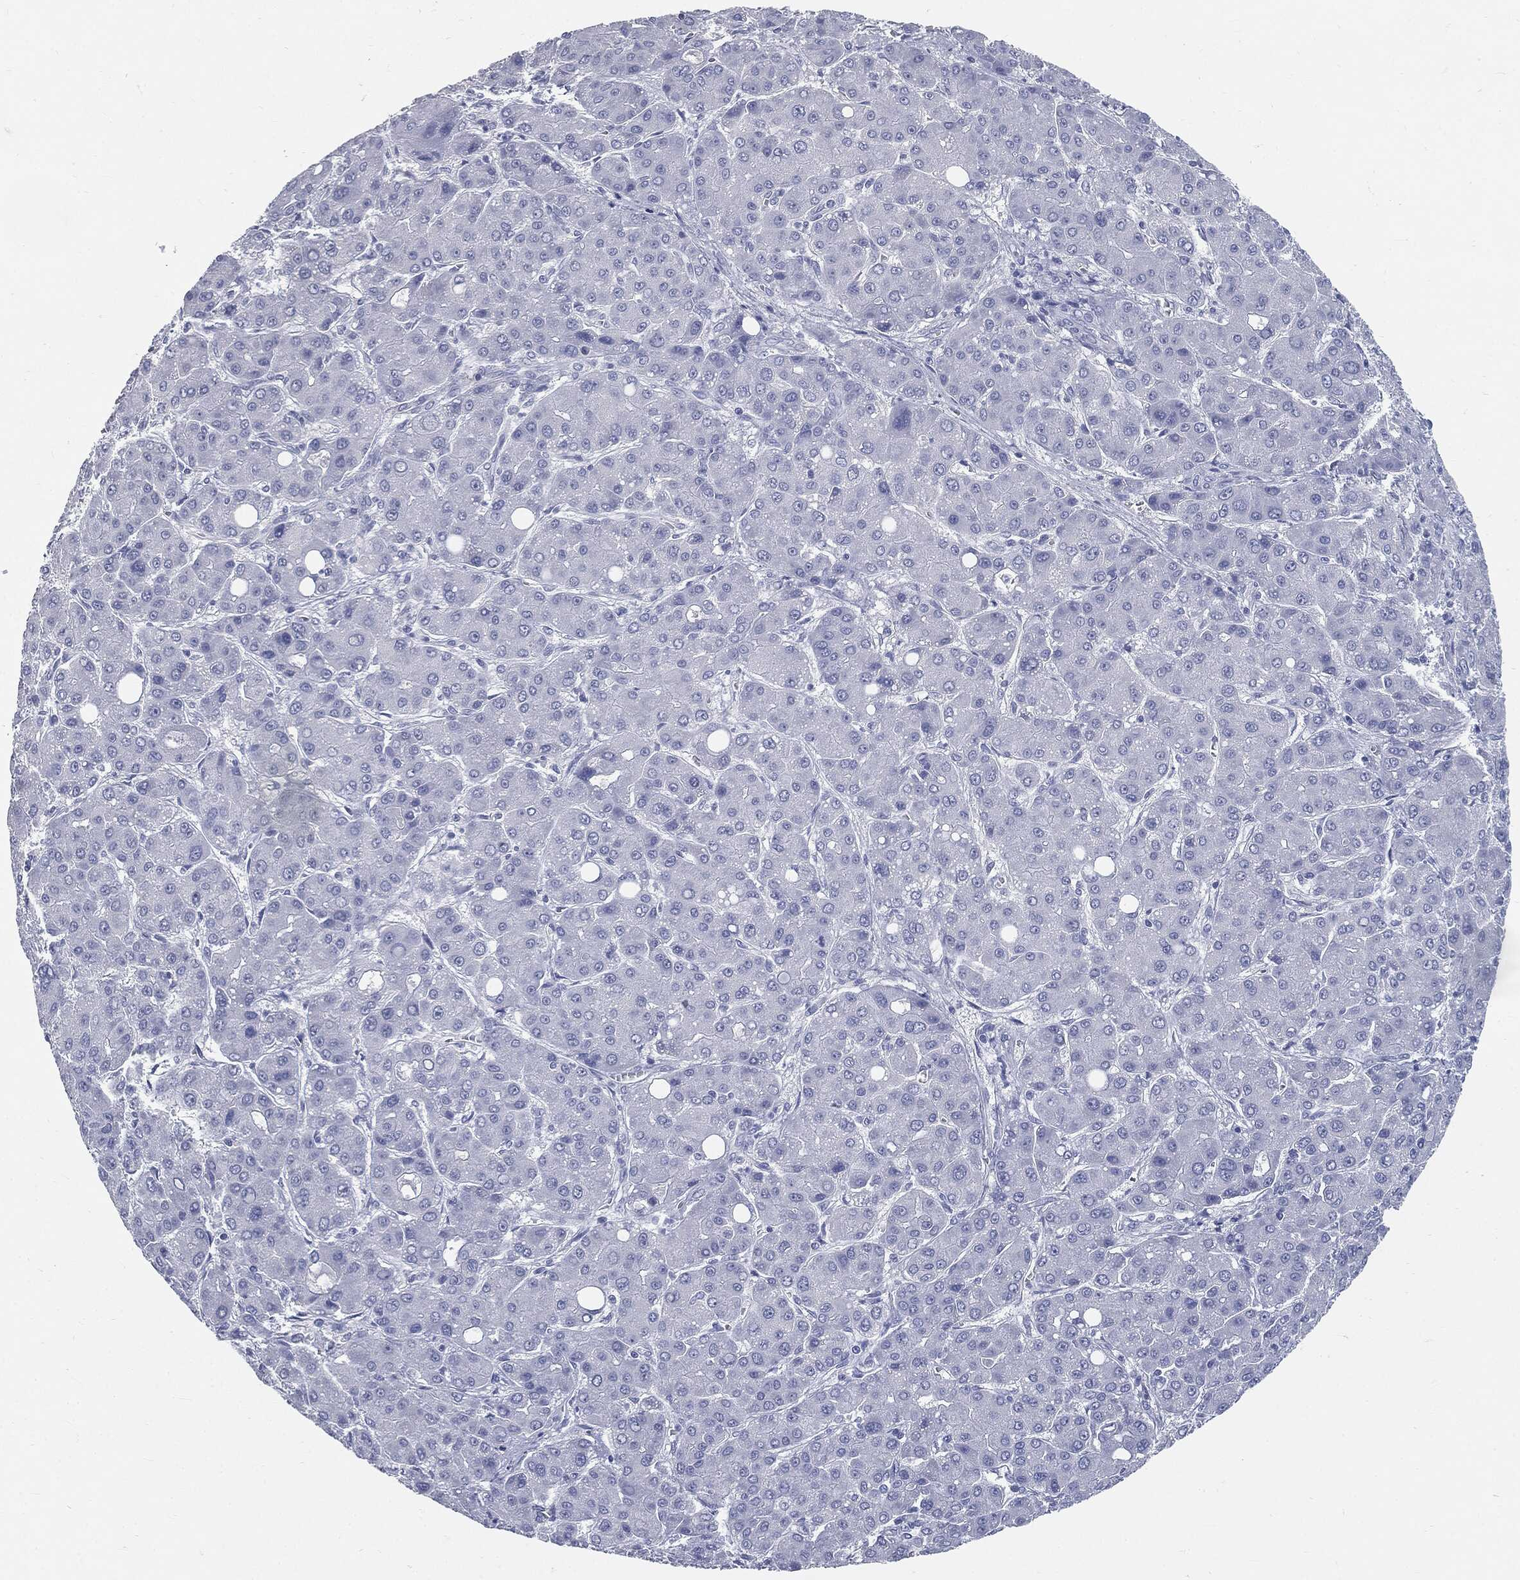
{"staining": {"intensity": "negative", "quantity": "none", "location": "none"}, "tissue": "liver cancer", "cell_type": "Tumor cells", "image_type": "cancer", "snomed": [{"axis": "morphology", "description": "Carcinoma, Hepatocellular, NOS"}, {"axis": "topography", "description": "Liver"}], "caption": "The micrograph displays no staining of tumor cells in hepatocellular carcinoma (liver).", "gene": "CUZD1", "patient": {"sex": "male", "age": 55}}